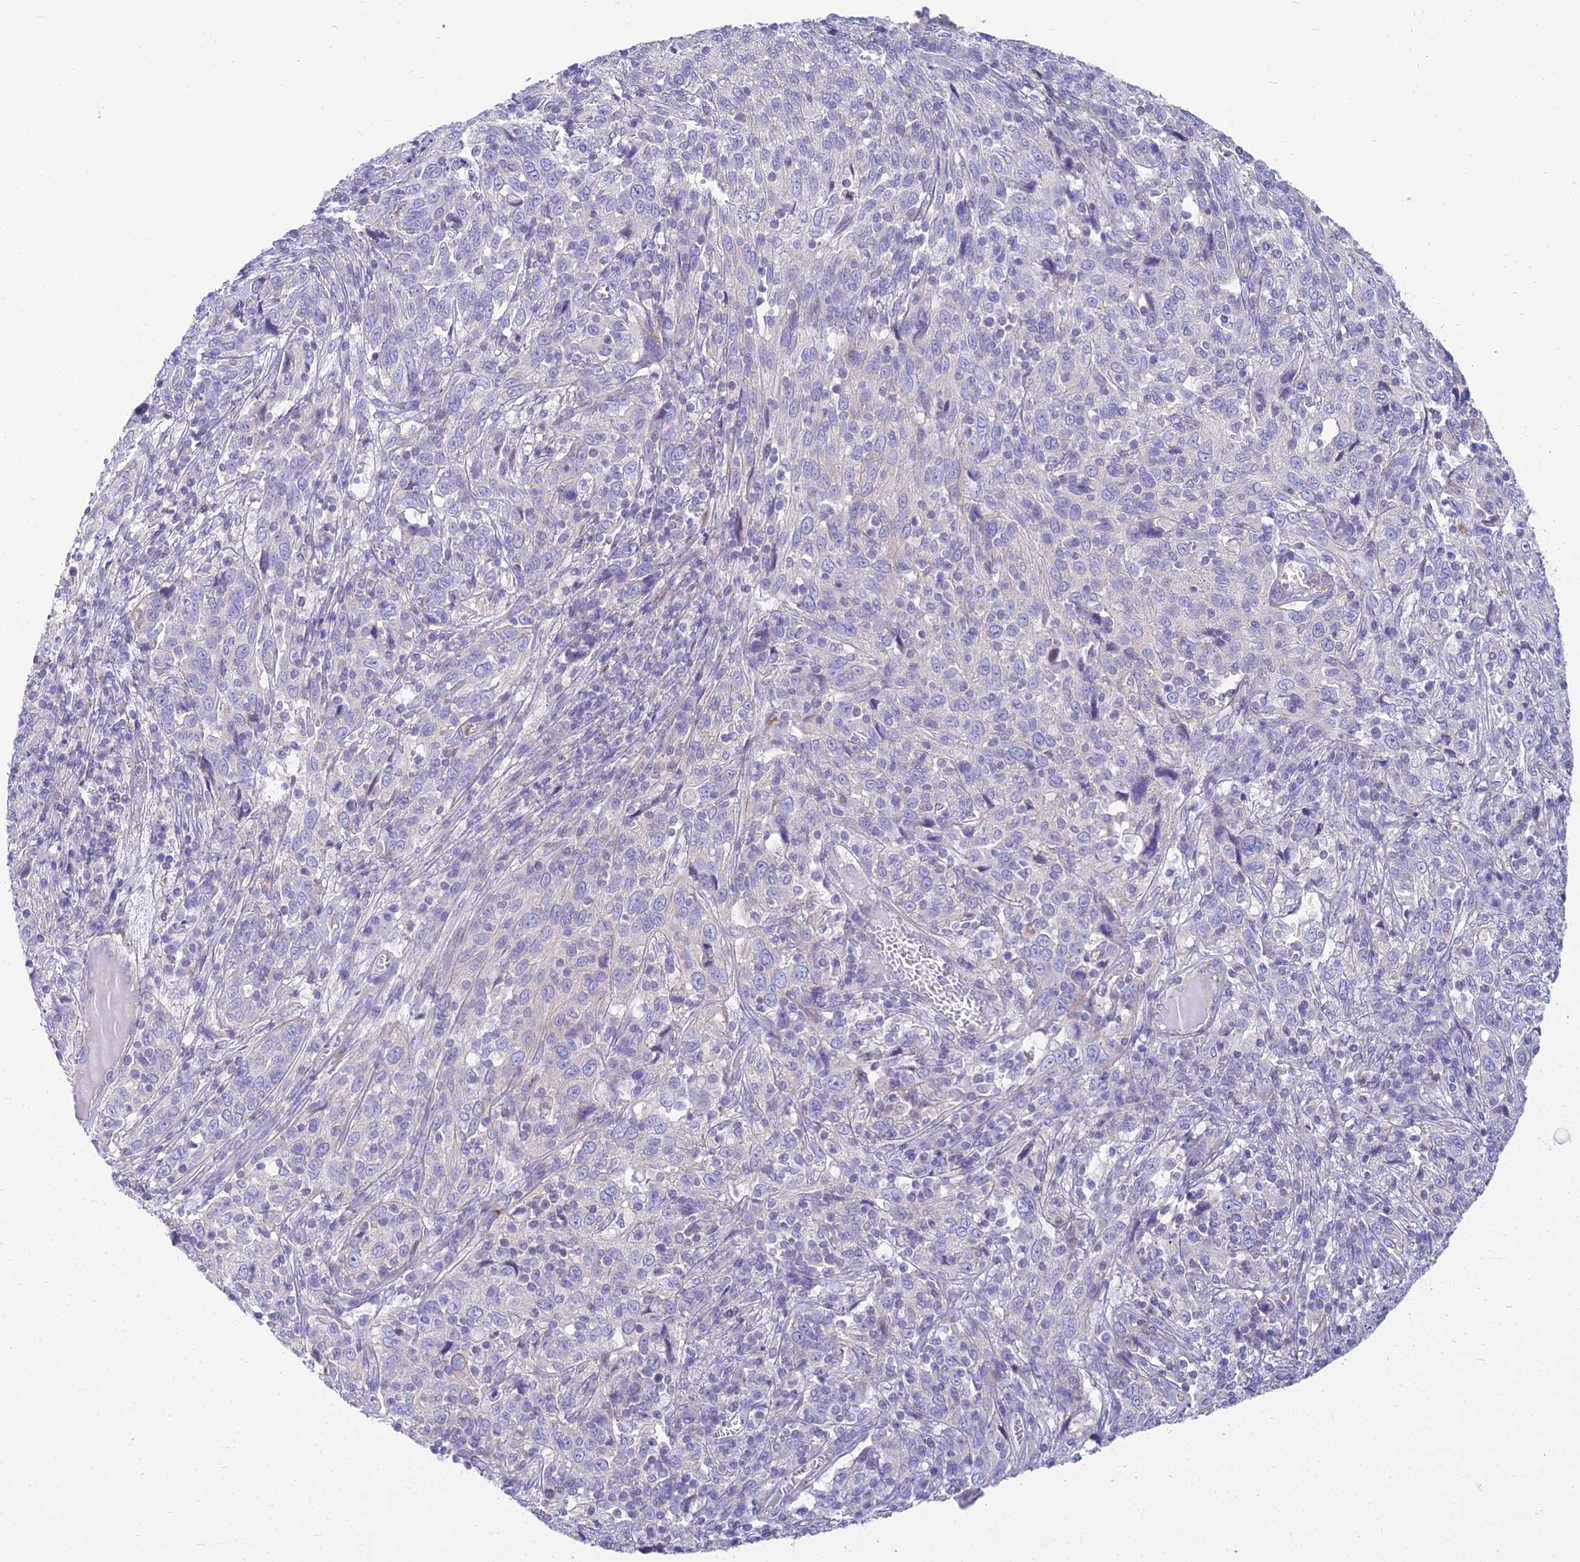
{"staining": {"intensity": "negative", "quantity": "none", "location": "none"}, "tissue": "cervical cancer", "cell_type": "Tumor cells", "image_type": "cancer", "snomed": [{"axis": "morphology", "description": "Squamous cell carcinoma, NOS"}, {"axis": "topography", "description": "Cervix"}], "caption": "A histopathology image of cervical squamous cell carcinoma stained for a protein exhibits no brown staining in tumor cells.", "gene": "SMIM24", "patient": {"sex": "female", "age": 46}}